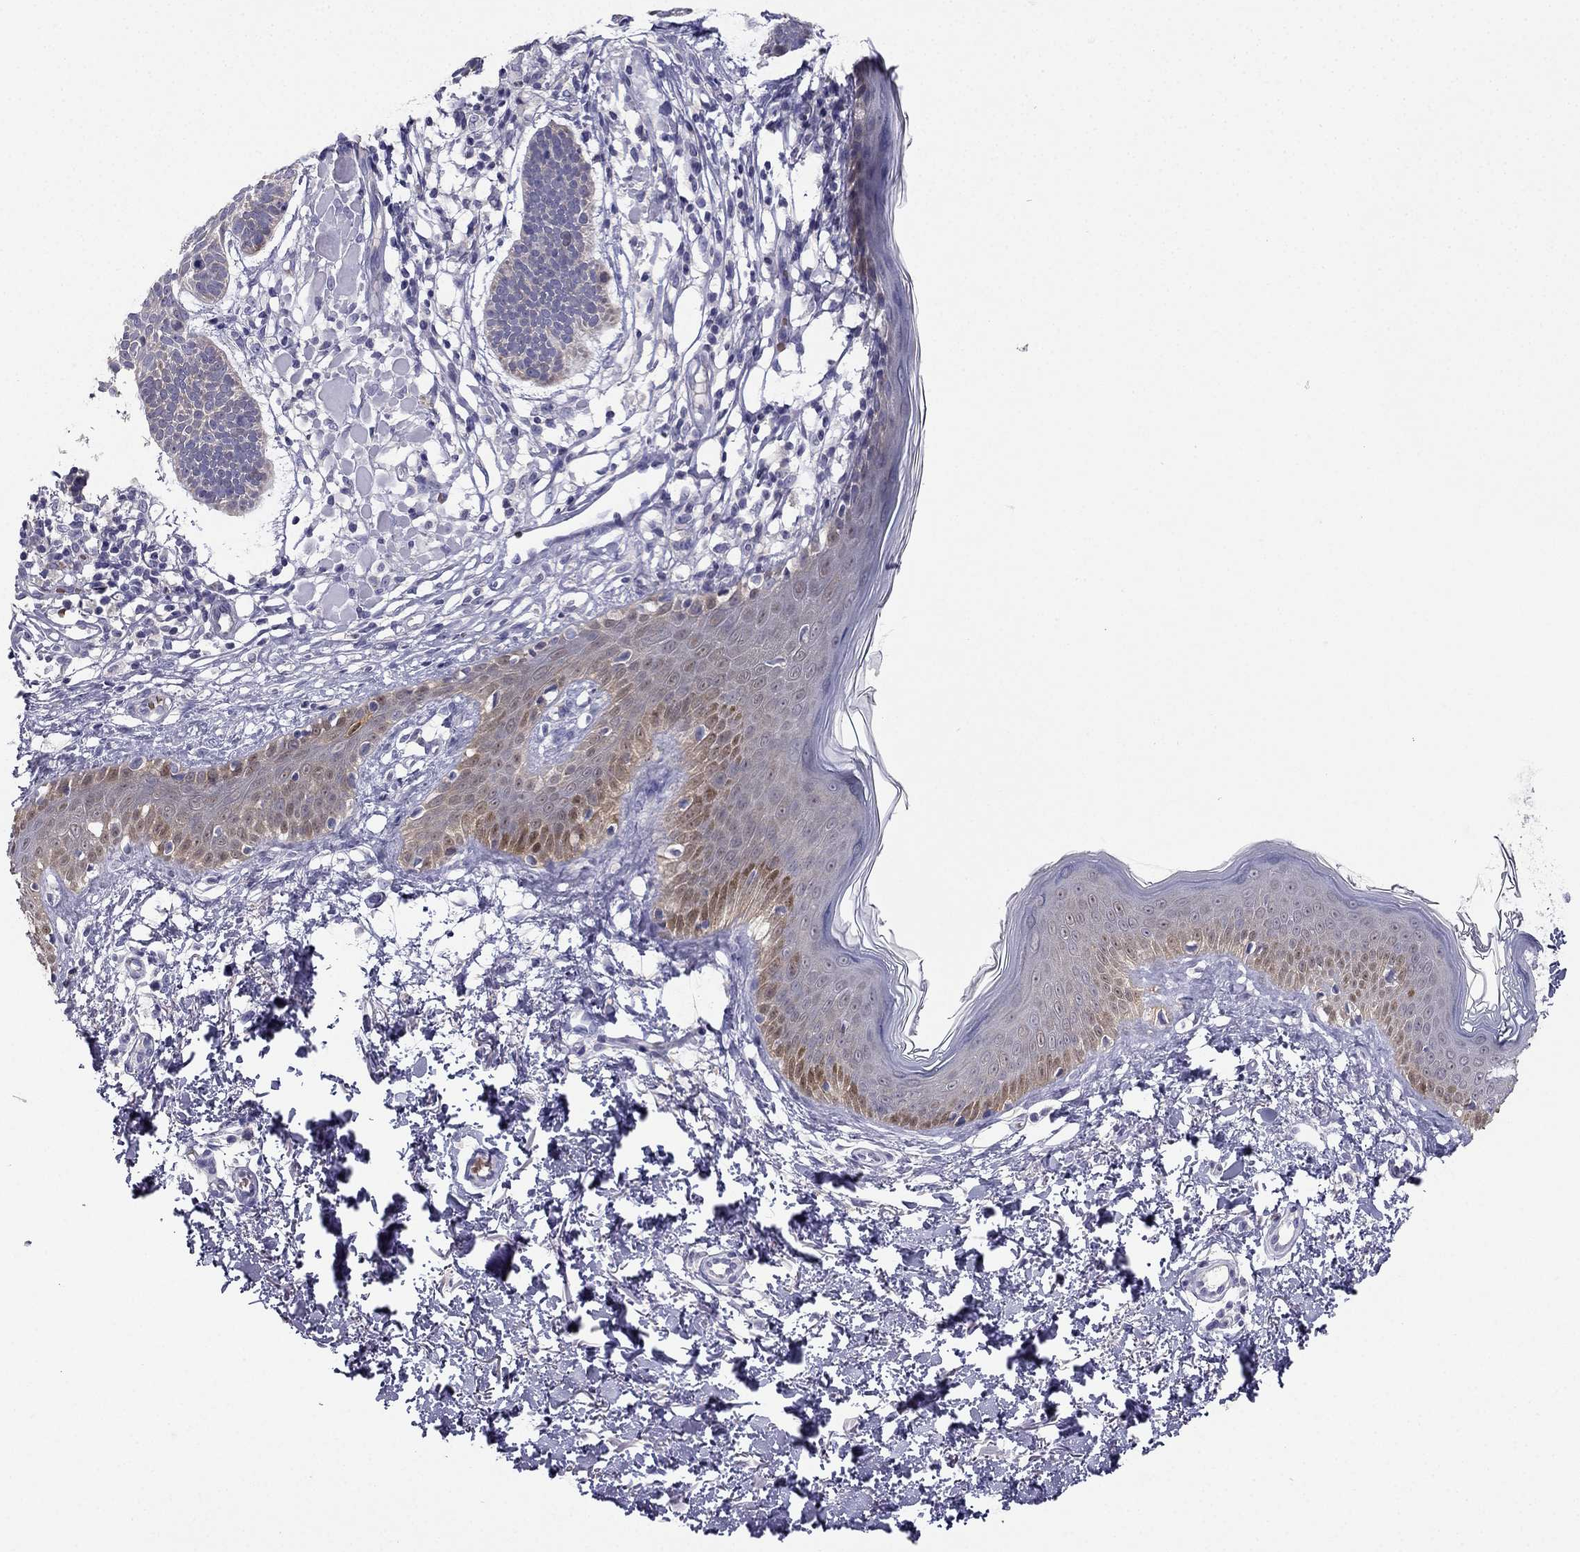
{"staining": {"intensity": "moderate", "quantity": "<25%", "location": "cytoplasmic/membranous"}, "tissue": "skin cancer", "cell_type": "Tumor cells", "image_type": "cancer", "snomed": [{"axis": "morphology", "description": "Basal cell carcinoma"}, {"axis": "topography", "description": "Skin"}], "caption": "A high-resolution photomicrograph shows immunohistochemistry staining of skin basal cell carcinoma, which shows moderate cytoplasmic/membranous positivity in approximately <25% of tumor cells.", "gene": "RSPH14", "patient": {"sex": "male", "age": 85}}